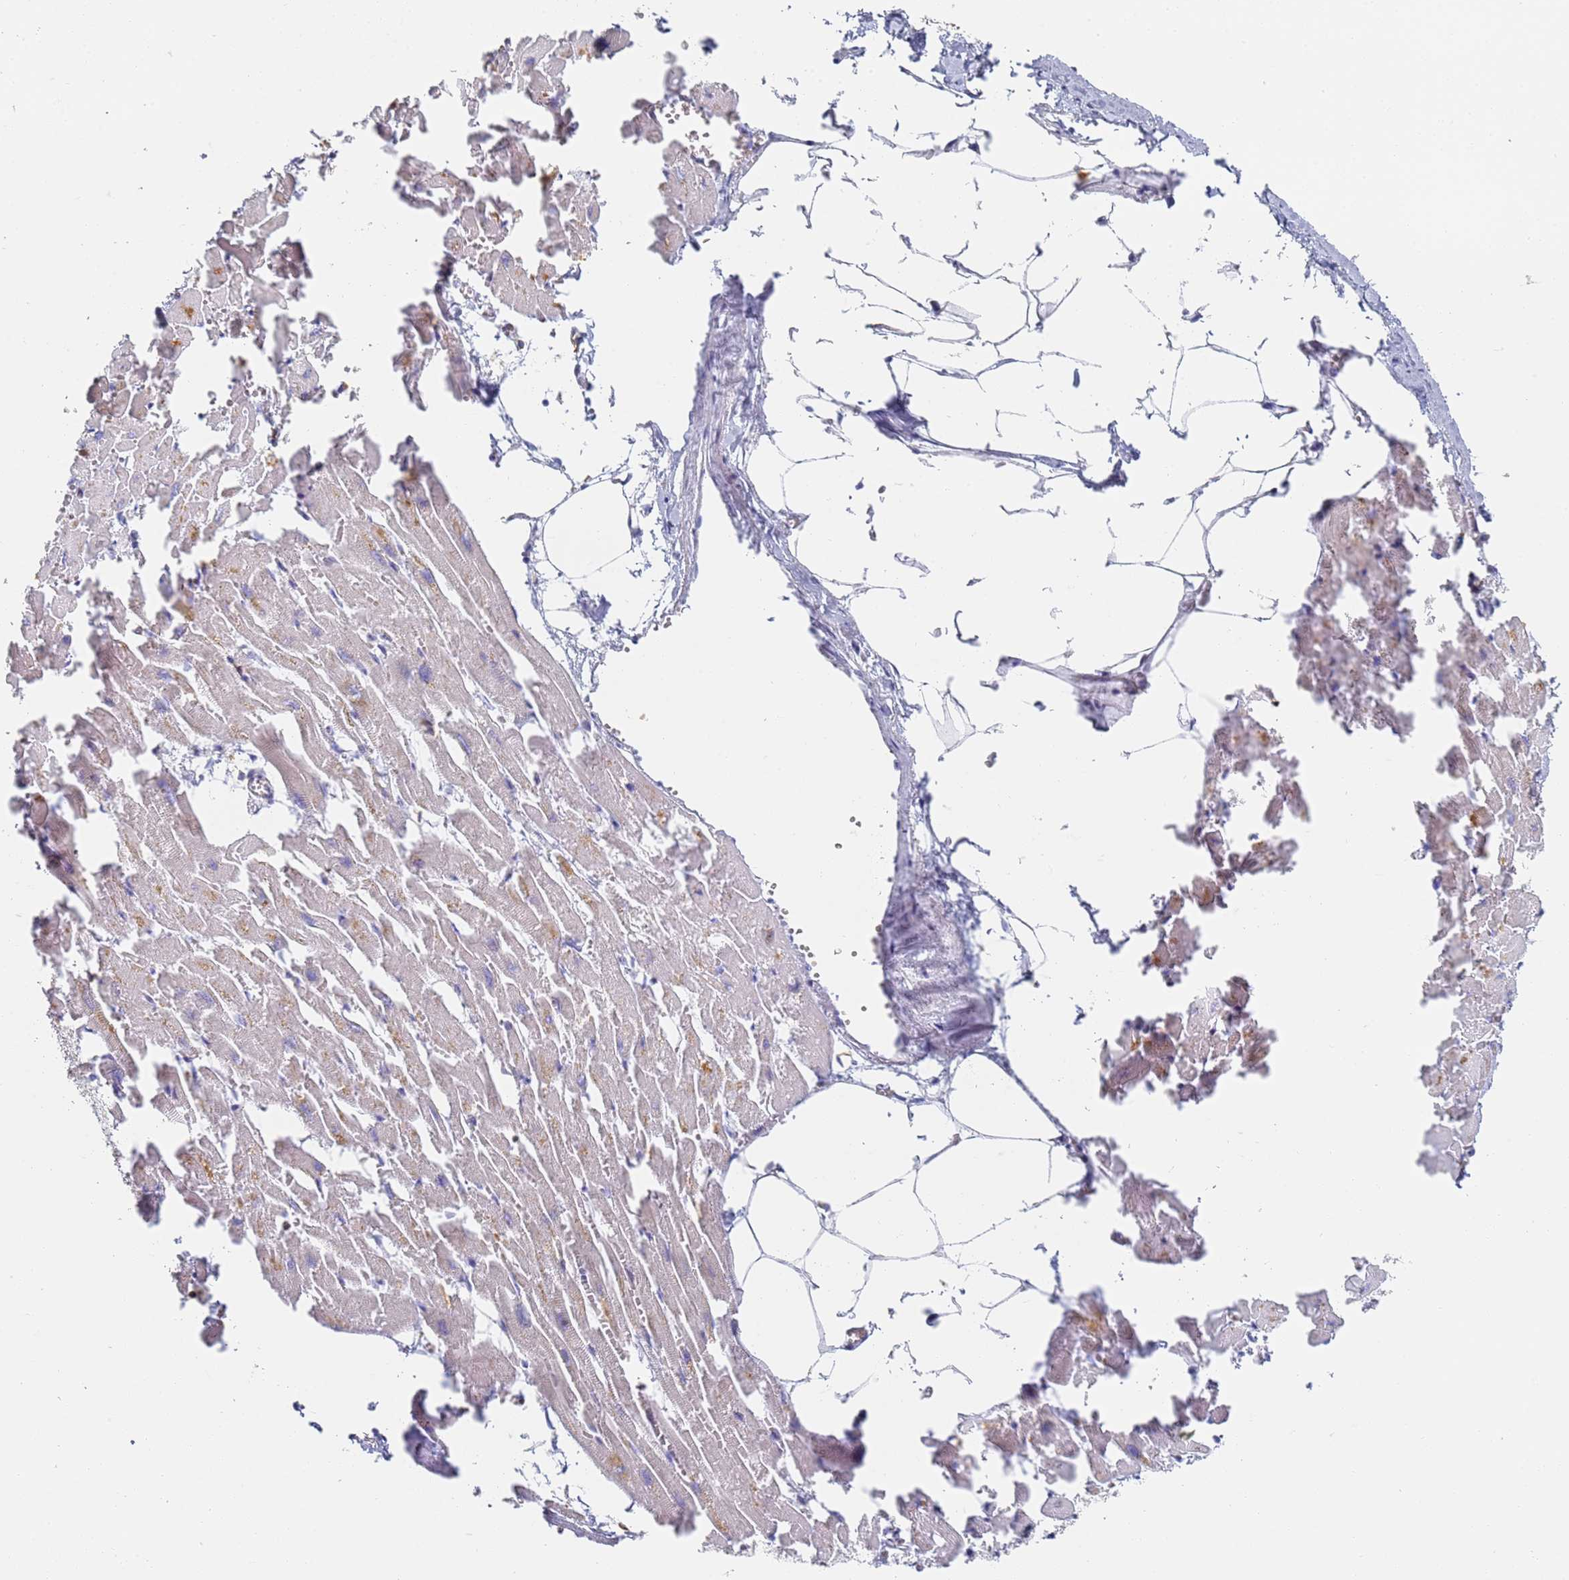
{"staining": {"intensity": "negative", "quantity": "none", "location": "none"}, "tissue": "heart muscle", "cell_type": "Cardiomyocytes", "image_type": "normal", "snomed": [{"axis": "morphology", "description": "Normal tissue, NOS"}, {"axis": "topography", "description": "Heart"}], "caption": "Cardiomyocytes show no significant expression in normal heart muscle. Nuclei are stained in blue.", "gene": "BIN2", "patient": {"sex": "female", "age": 64}}